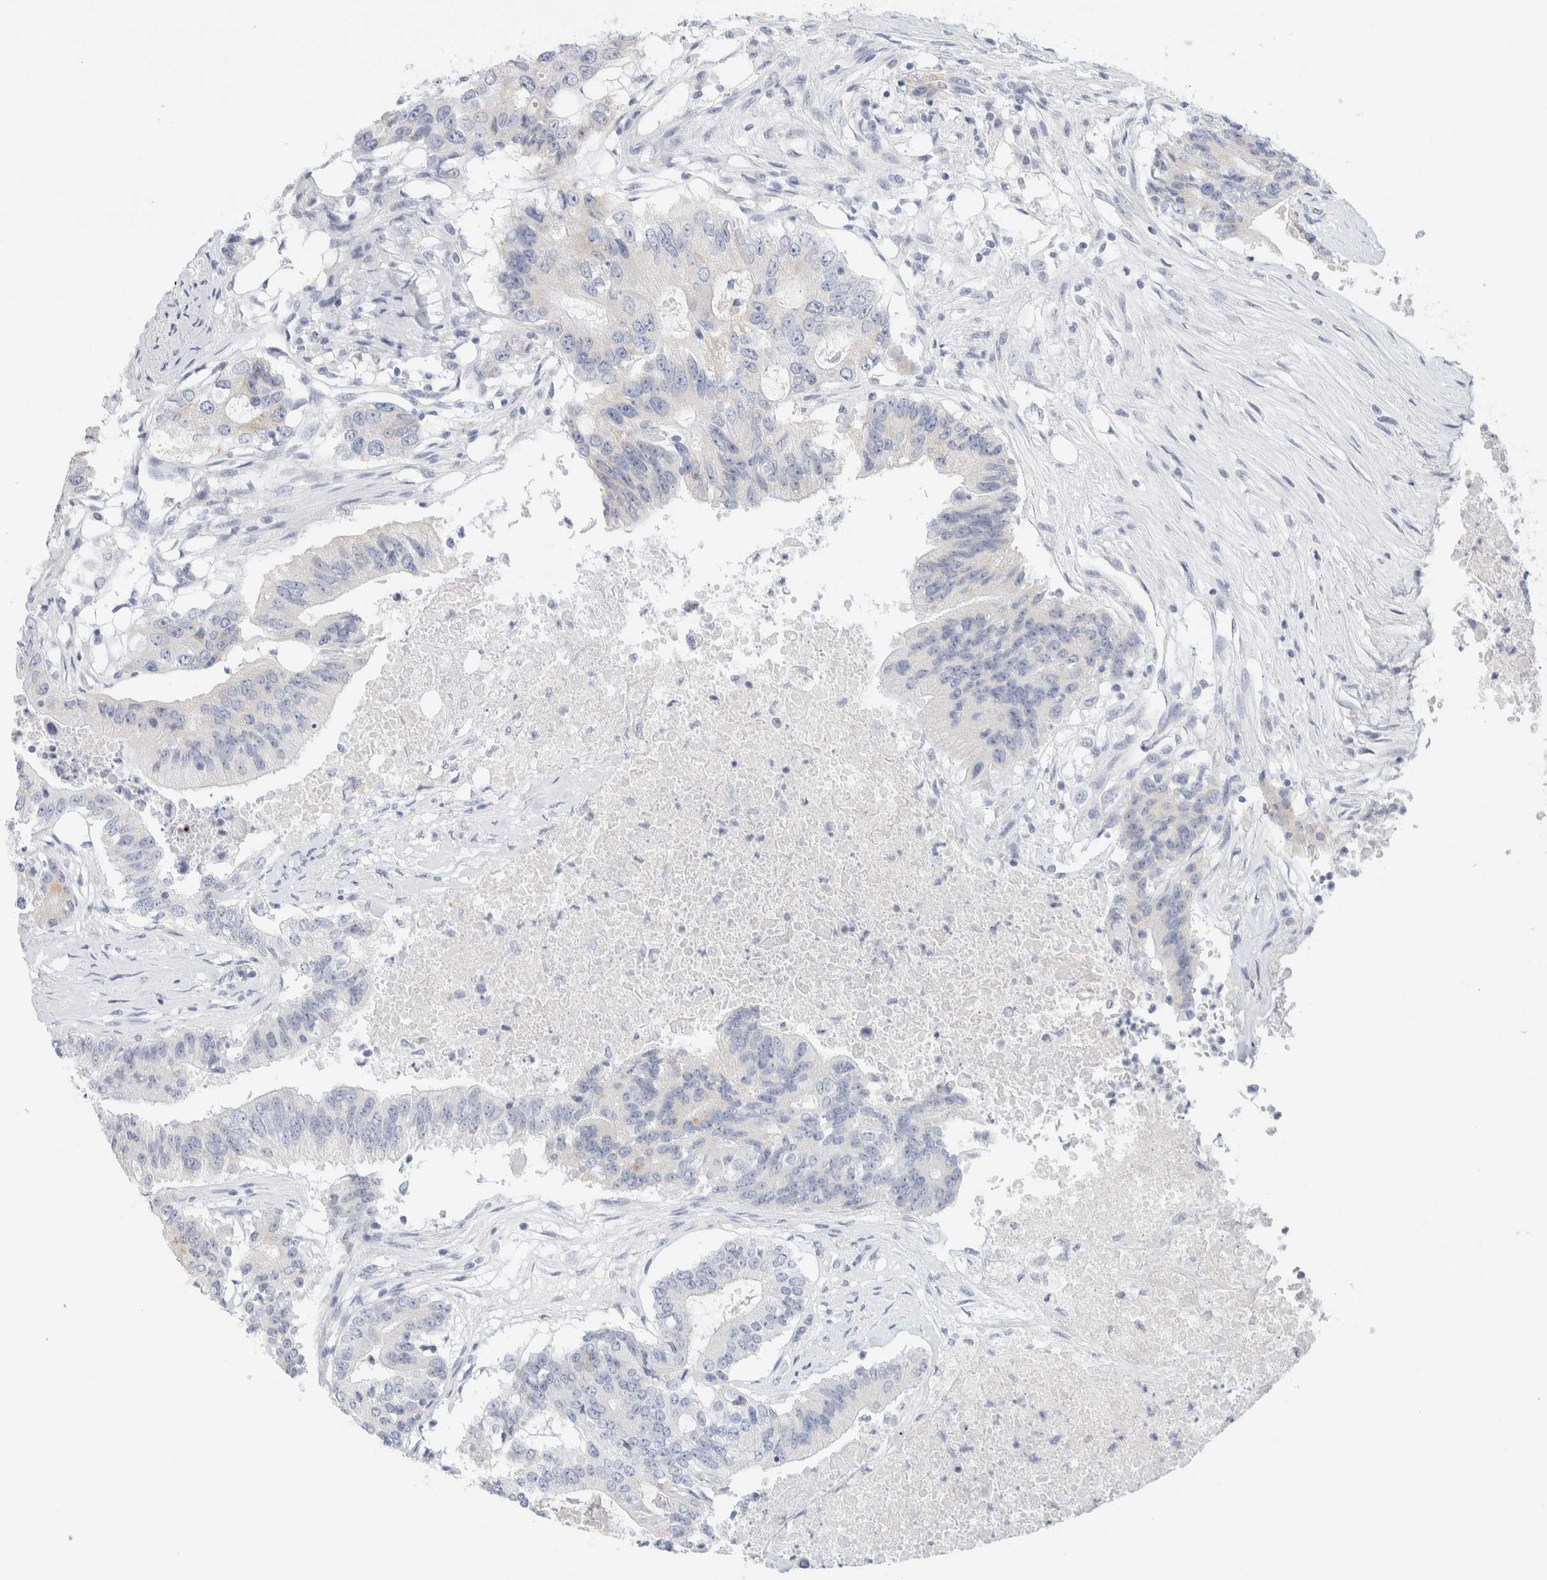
{"staining": {"intensity": "negative", "quantity": "none", "location": "none"}, "tissue": "colorectal cancer", "cell_type": "Tumor cells", "image_type": "cancer", "snomed": [{"axis": "morphology", "description": "Adenocarcinoma, NOS"}, {"axis": "topography", "description": "Colon"}], "caption": "Micrograph shows no significant protein positivity in tumor cells of adenocarcinoma (colorectal). Nuclei are stained in blue.", "gene": "HEXD", "patient": {"sex": "female", "age": 77}}